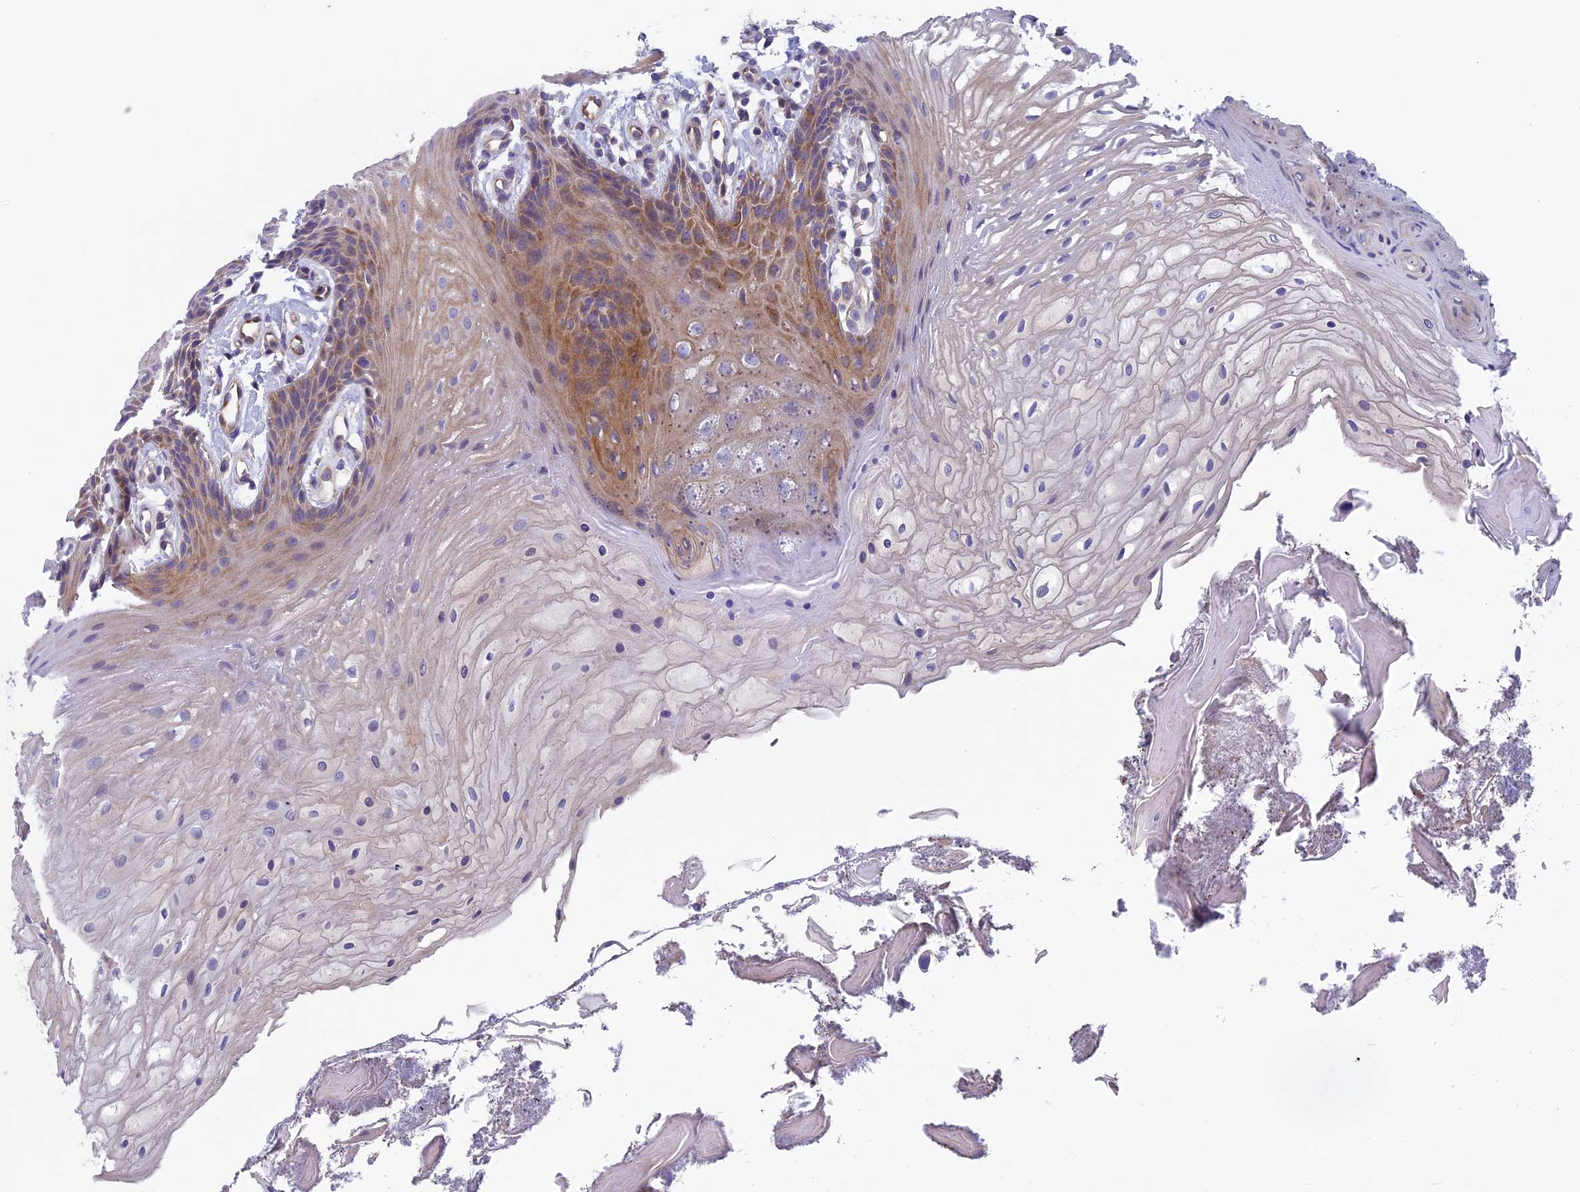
{"staining": {"intensity": "moderate", "quantity": "<25%", "location": "cytoplasmic/membranous"}, "tissue": "oral mucosa", "cell_type": "Squamous epithelial cells", "image_type": "normal", "snomed": [{"axis": "morphology", "description": "Normal tissue, NOS"}, {"axis": "topography", "description": "Oral tissue"}], "caption": "Protein staining by IHC shows moderate cytoplasmic/membranous positivity in about <25% of squamous epithelial cells in benign oral mucosa.", "gene": "CNOT6L", "patient": {"sex": "female", "age": 80}}